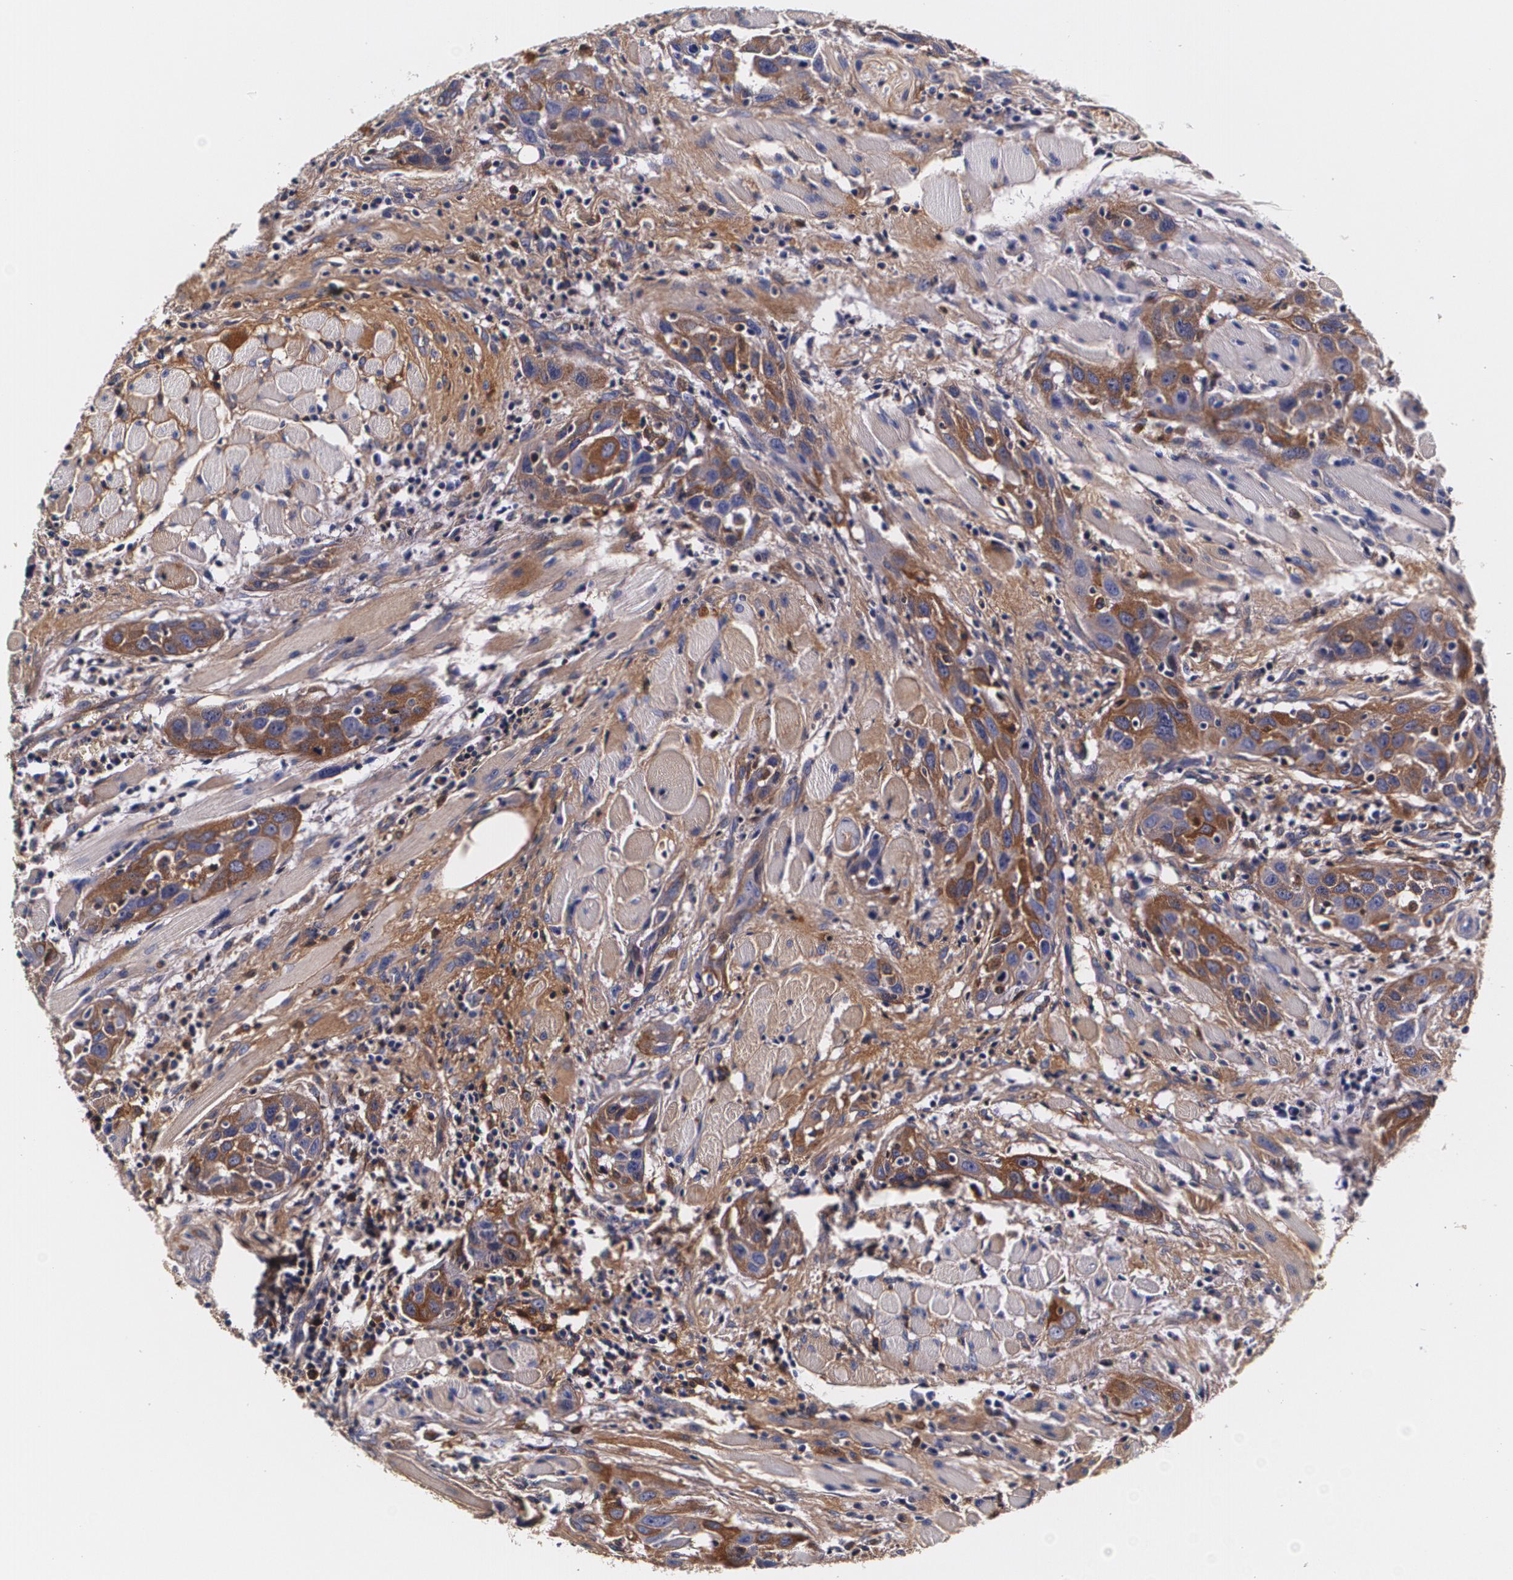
{"staining": {"intensity": "moderate", "quantity": "25%-75%", "location": "cytoplasmic/membranous"}, "tissue": "head and neck cancer", "cell_type": "Tumor cells", "image_type": "cancer", "snomed": [{"axis": "morphology", "description": "Squamous cell carcinoma, NOS"}, {"axis": "topography", "description": "Oral tissue"}, {"axis": "topography", "description": "Head-Neck"}], "caption": "There is medium levels of moderate cytoplasmic/membranous expression in tumor cells of head and neck squamous cell carcinoma, as demonstrated by immunohistochemical staining (brown color).", "gene": "TTR", "patient": {"sex": "female", "age": 50}}